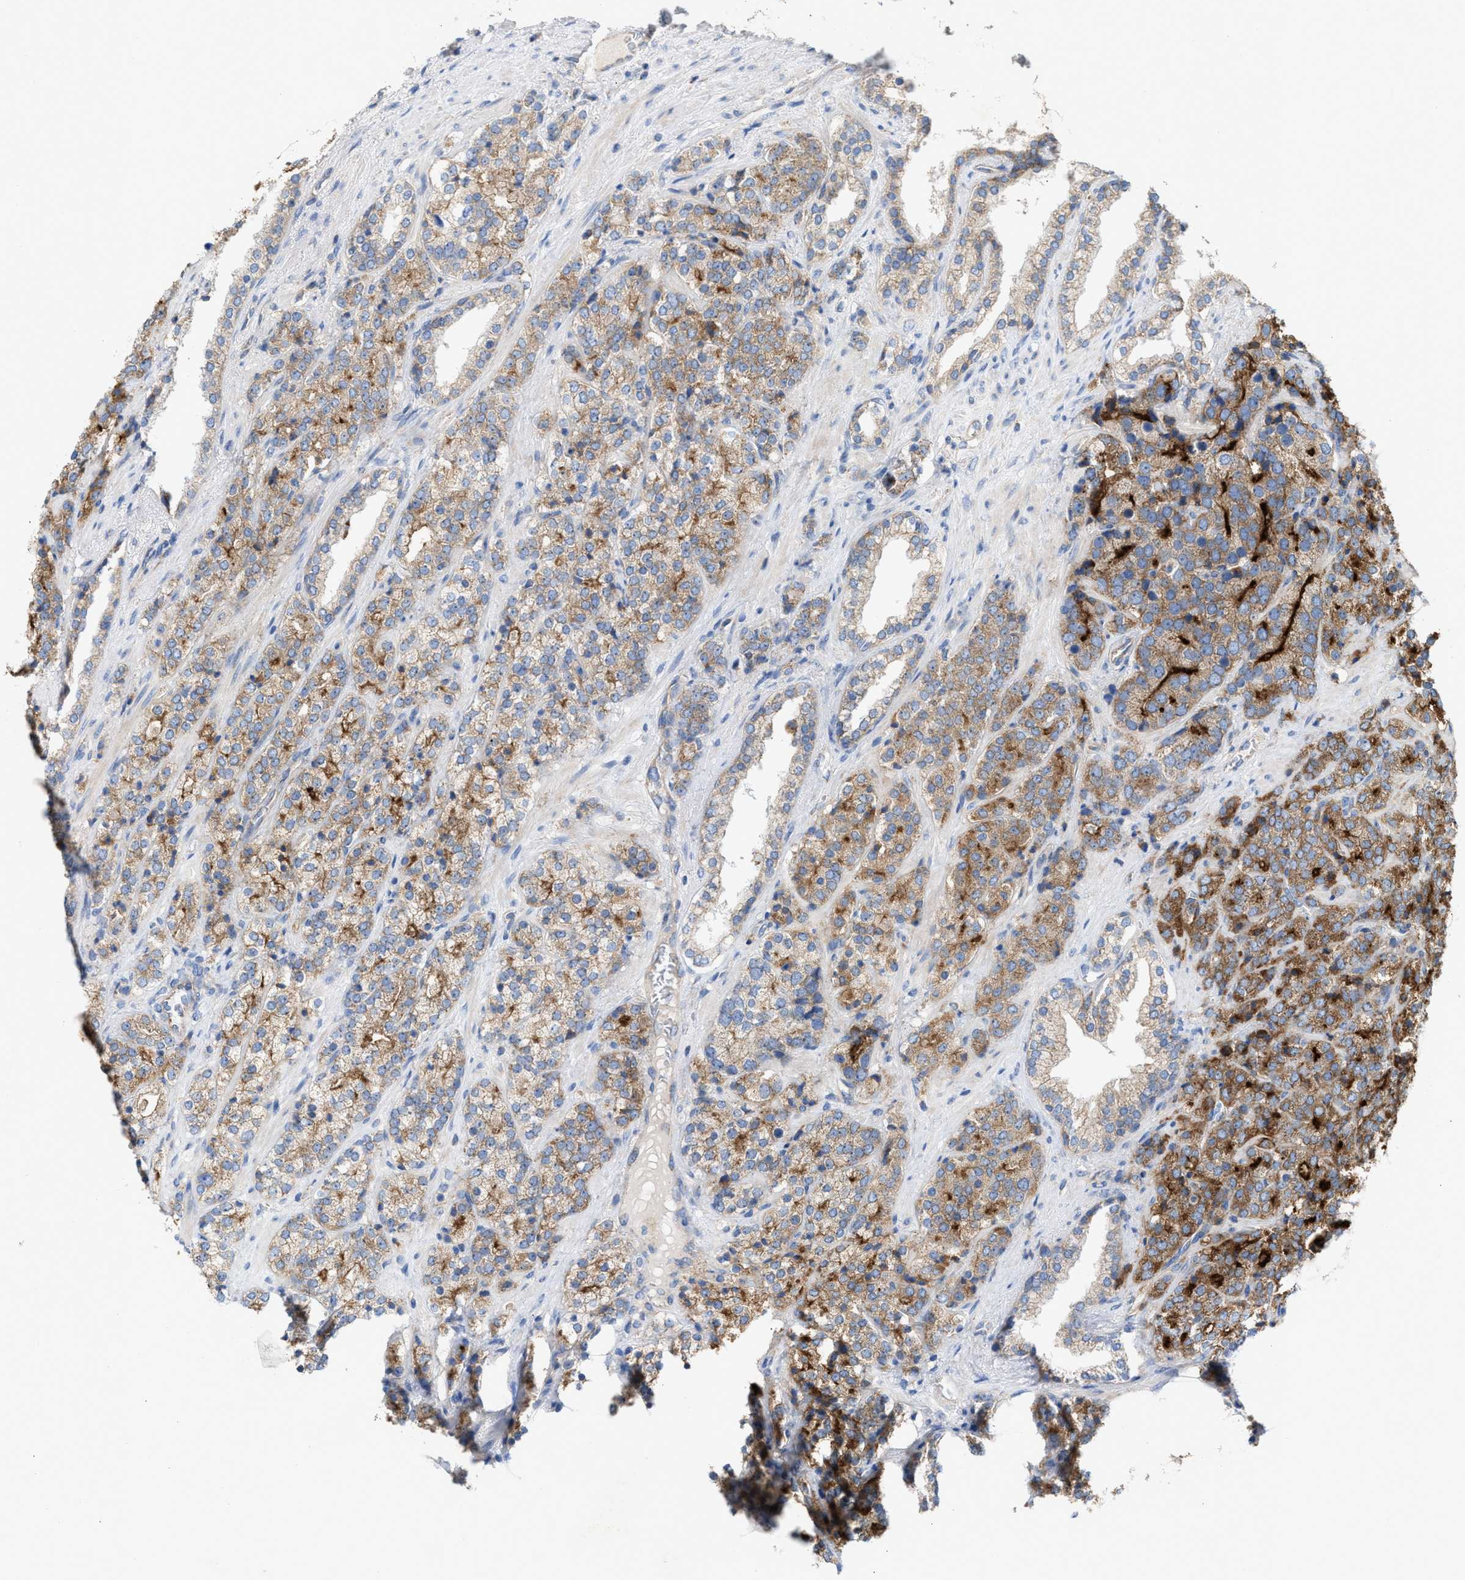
{"staining": {"intensity": "moderate", "quantity": ">75%", "location": "cytoplasmic/membranous"}, "tissue": "prostate cancer", "cell_type": "Tumor cells", "image_type": "cancer", "snomed": [{"axis": "morphology", "description": "Adenocarcinoma, High grade"}, {"axis": "topography", "description": "Prostate"}], "caption": "Immunohistochemical staining of human prostate cancer shows medium levels of moderate cytoplasmic/membranous expression in about >75% of tumor cells. (Brightfield microscopy of DAB IHC at high magnification).", "gene": "OXSM", "patient": {"sex": "male", "age": 71}}